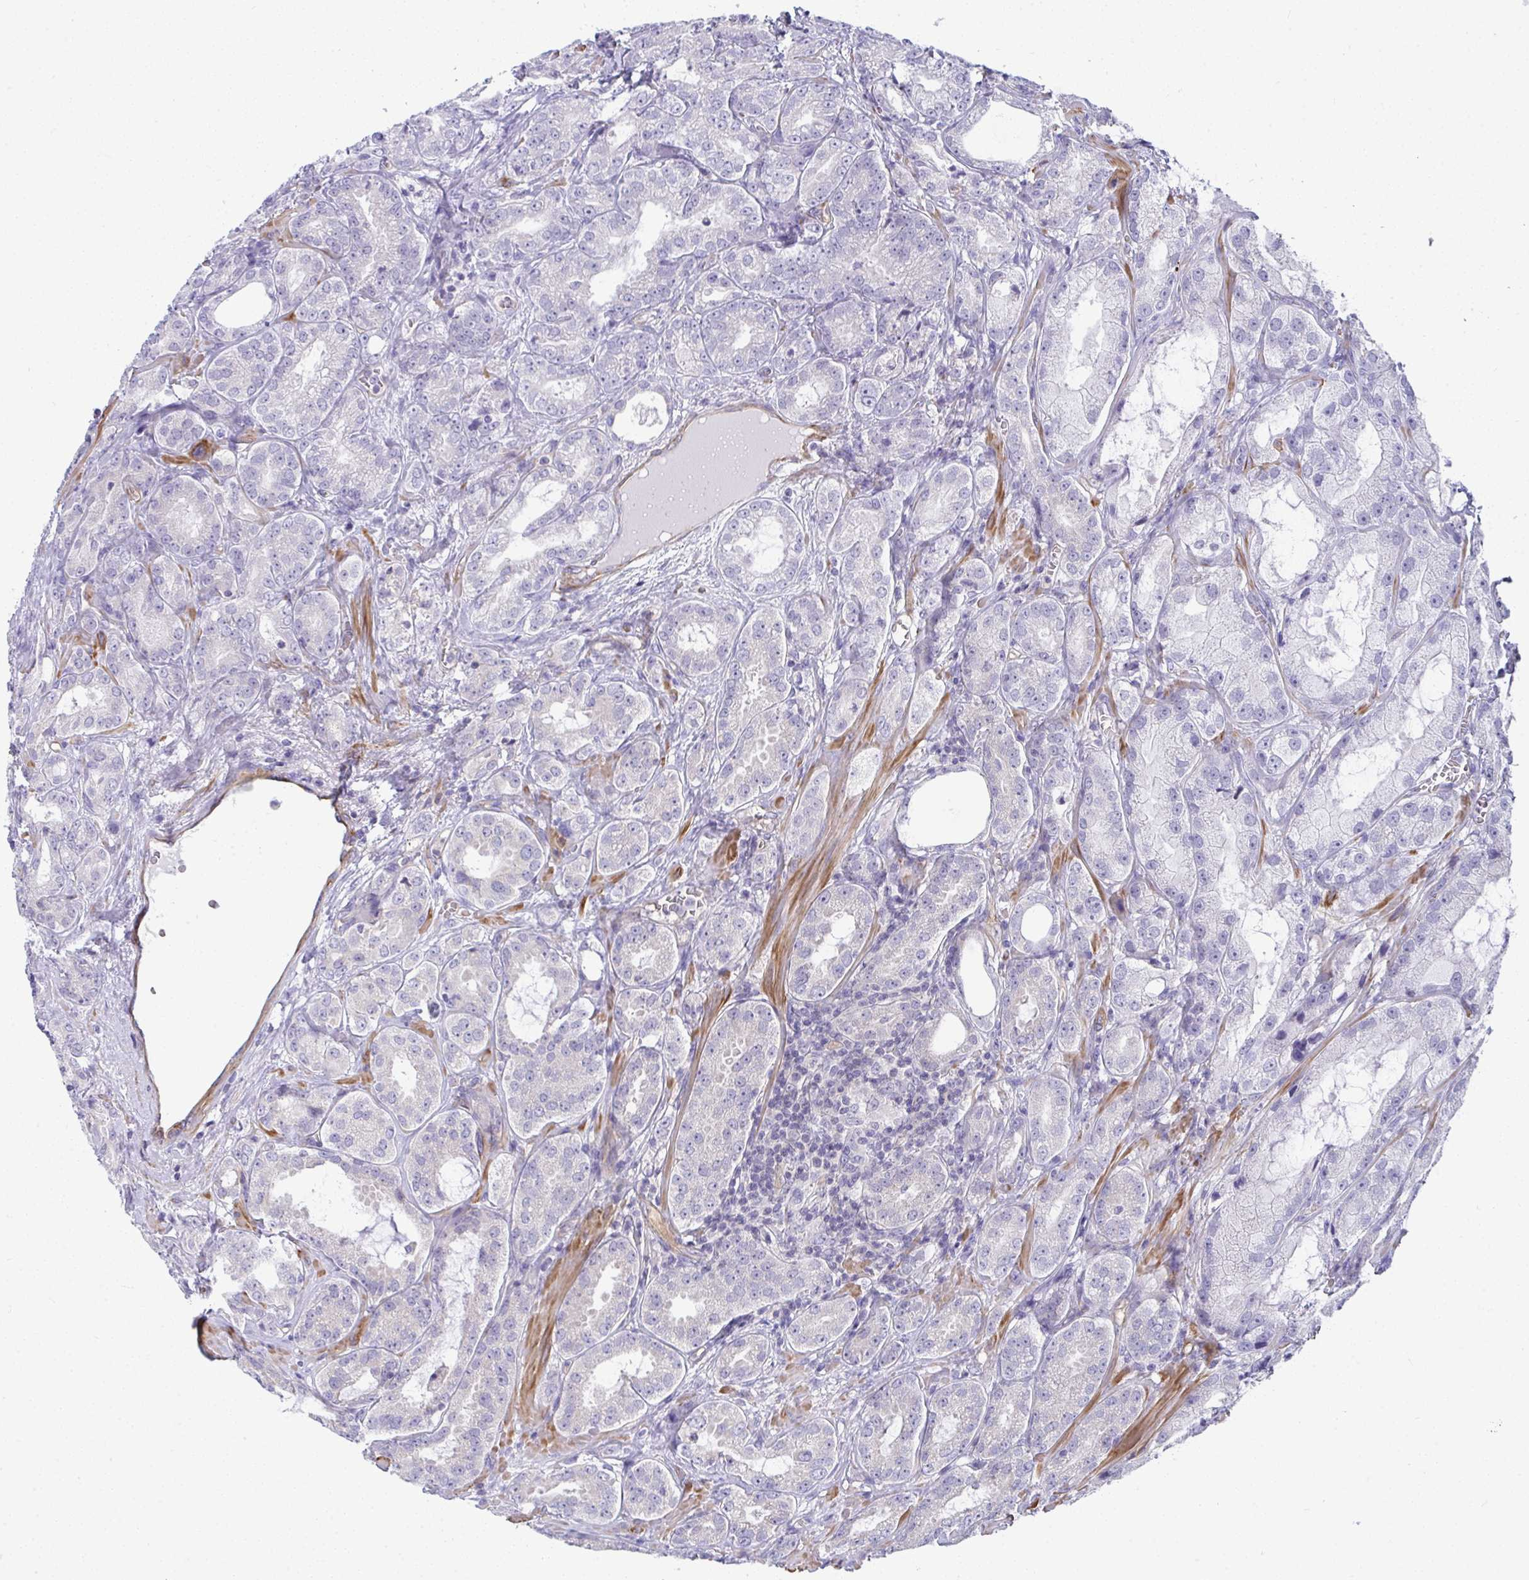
{"staining": {"intensity": "negative", "quantity": "none", "location": "none"}, "tissue": "prostate cancer", "cell_type": "Tumor cells", "image_type": "cancer", "snomed": [{"axis": "morphology", "description": "Adenocarcinoma, High grade"}, {"axis": "topography", "description": "Prostate"}], "caption": "Image shows no significant protein positivity in tumor cells of prostate adenocarcinoma (high-grade).", "gene": "MYL12A", "patient": {"sex": "male", "age": 64}}